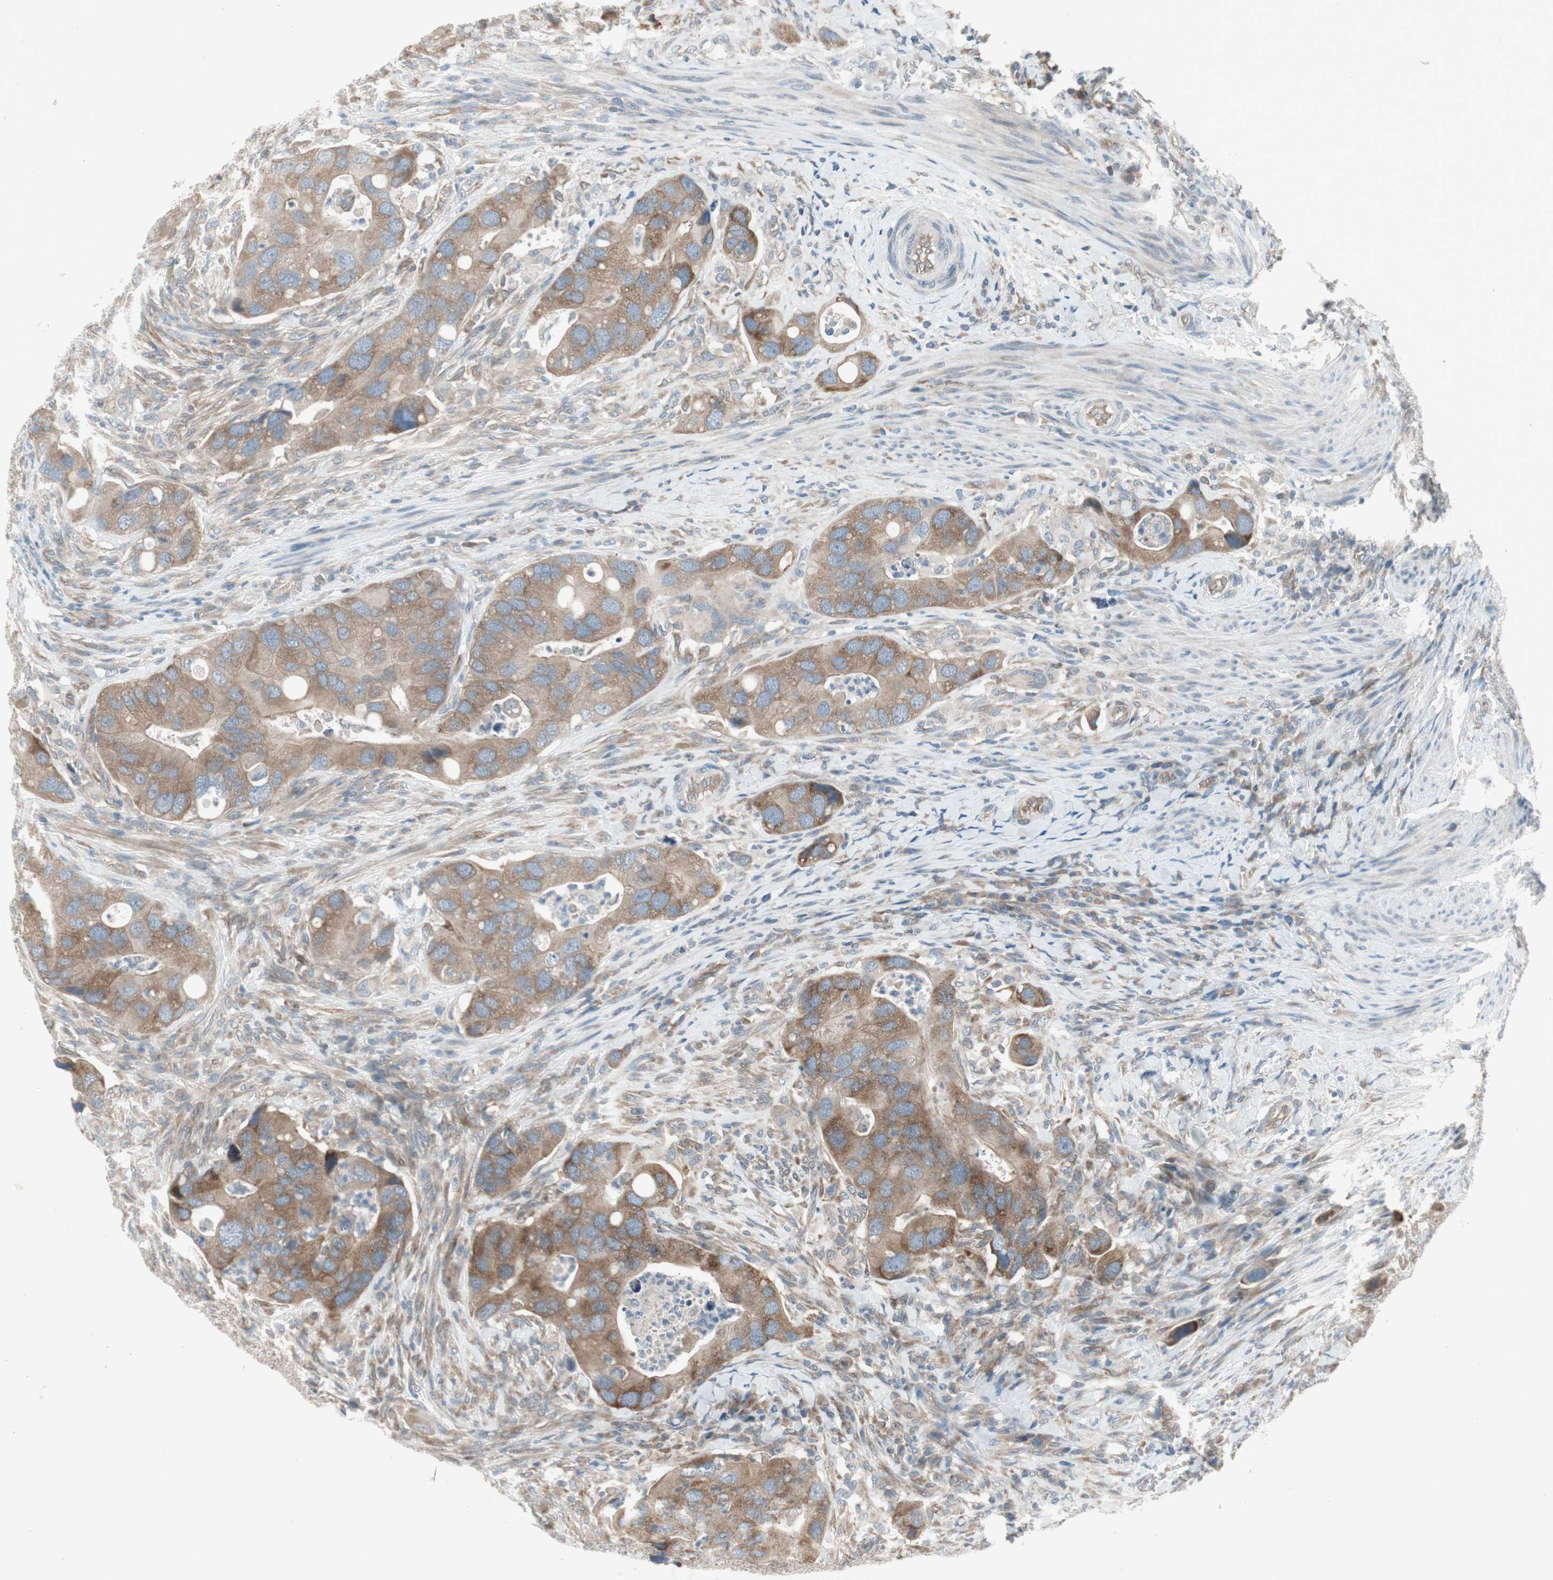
{"staining": {"intensity": "moderate", "quantity": ">75%", "location": "cytoplasmic/membranous"}, "tissue": "colorectal cancer", "cell_type": "Tumor cells", "image_type": "cancer", "snomed": [{"axis": "morphology", "description": "Adenocarcinoma, NOS"}, {"axis": "topography", "description": "Rectum"}], "caption": "Colorectal adenocarcinoma stained with a brown dye displays moderate cytoplasmic/membranous positive positivity in approximately >75% of tumor cells.", "gene": "PANK2", "patient": {"sex": "female", "age": 57}}